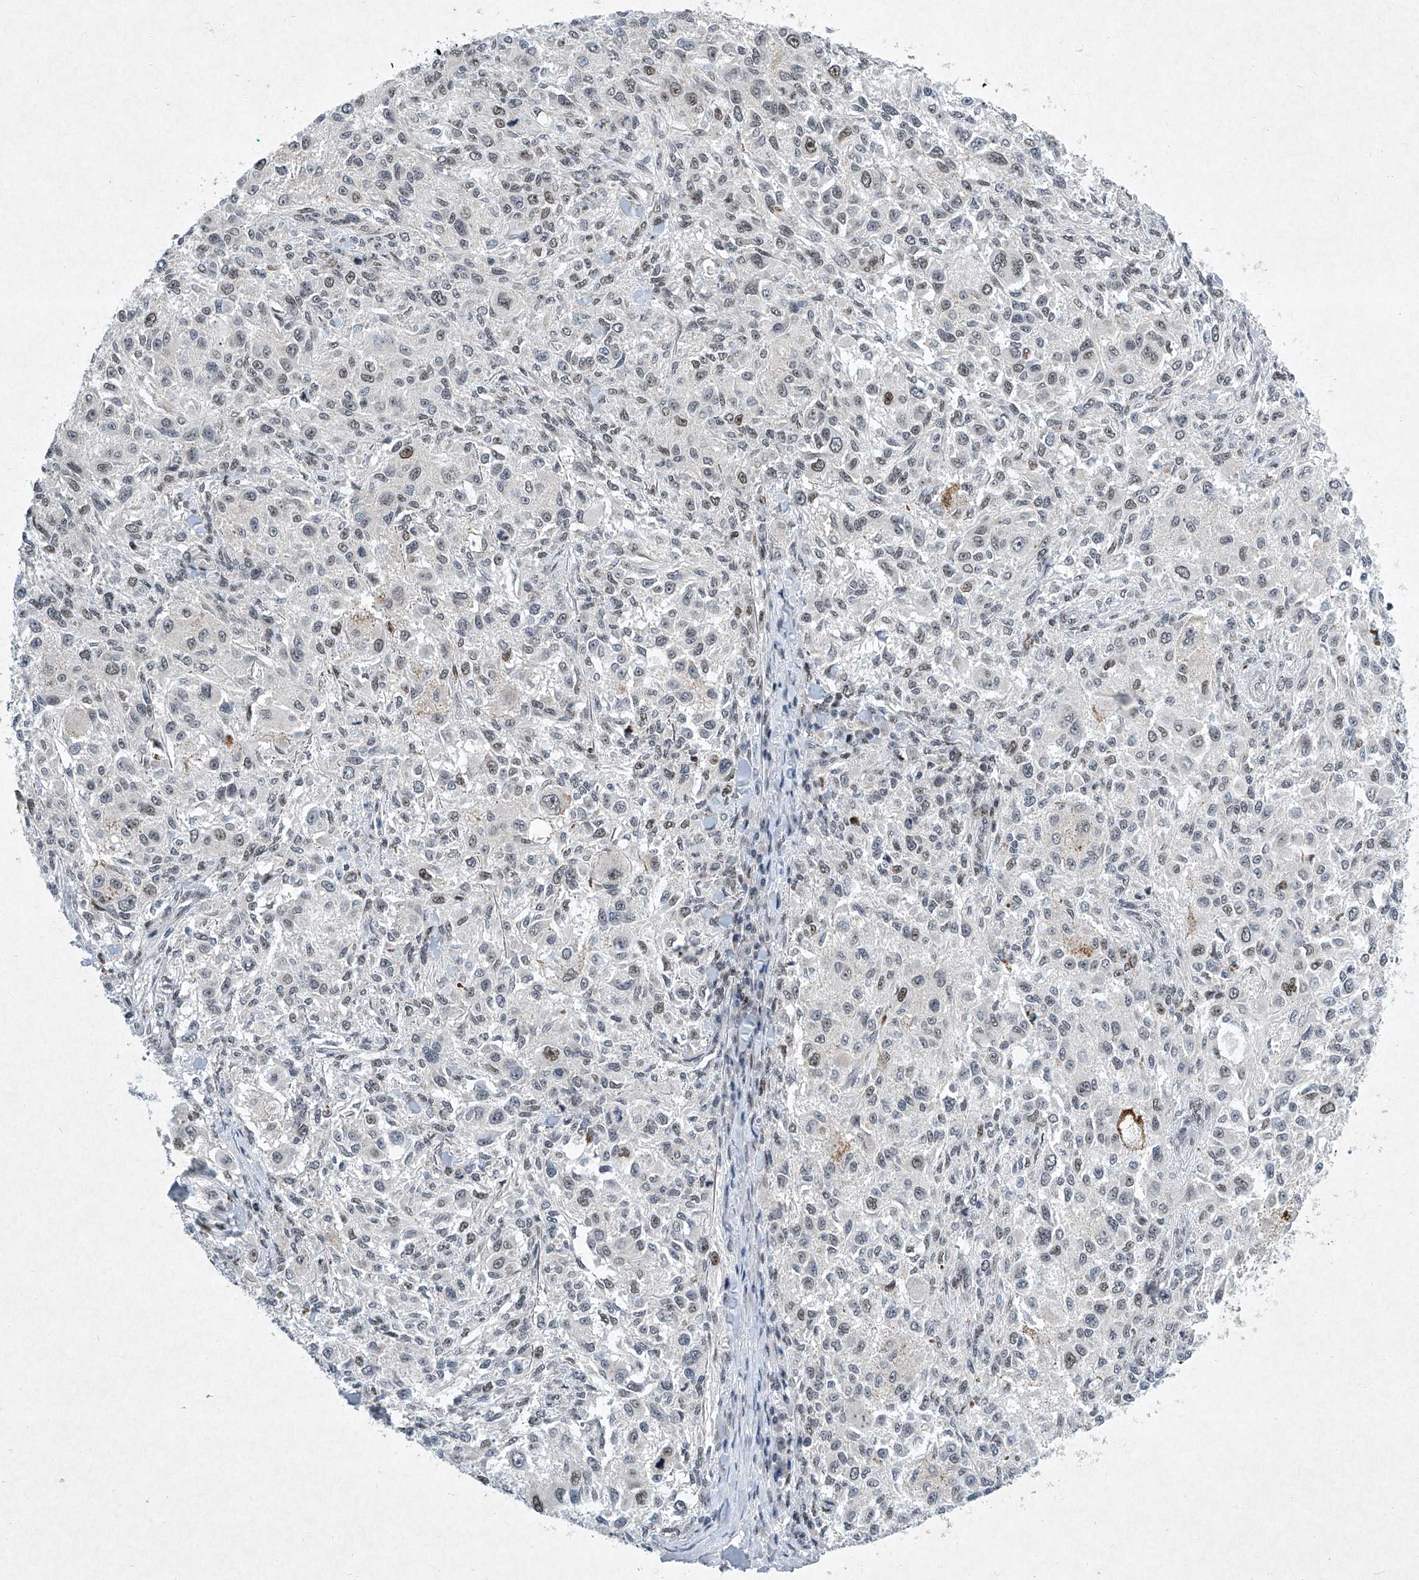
{"staining": {"intensity": "weak", "quantity": "<25%", "location": "nuclear"}, "tissue": "melanoma", "cell_type": "Tumor cells", "image_type": "cancer", "snomed": [{"axis": "morphology", "description": "Necrosis, NOS"}, {"axis": "morphology", "description": "Malignant melanoma, NOS"}, {"axis": "topography", "description": "Skin"}], "caption": "Human melanoma stained for a protein using IHC displays no expression in tumor cells.", "gene": "TFDP1", "patient": {"sex": "female", "age": 87}}